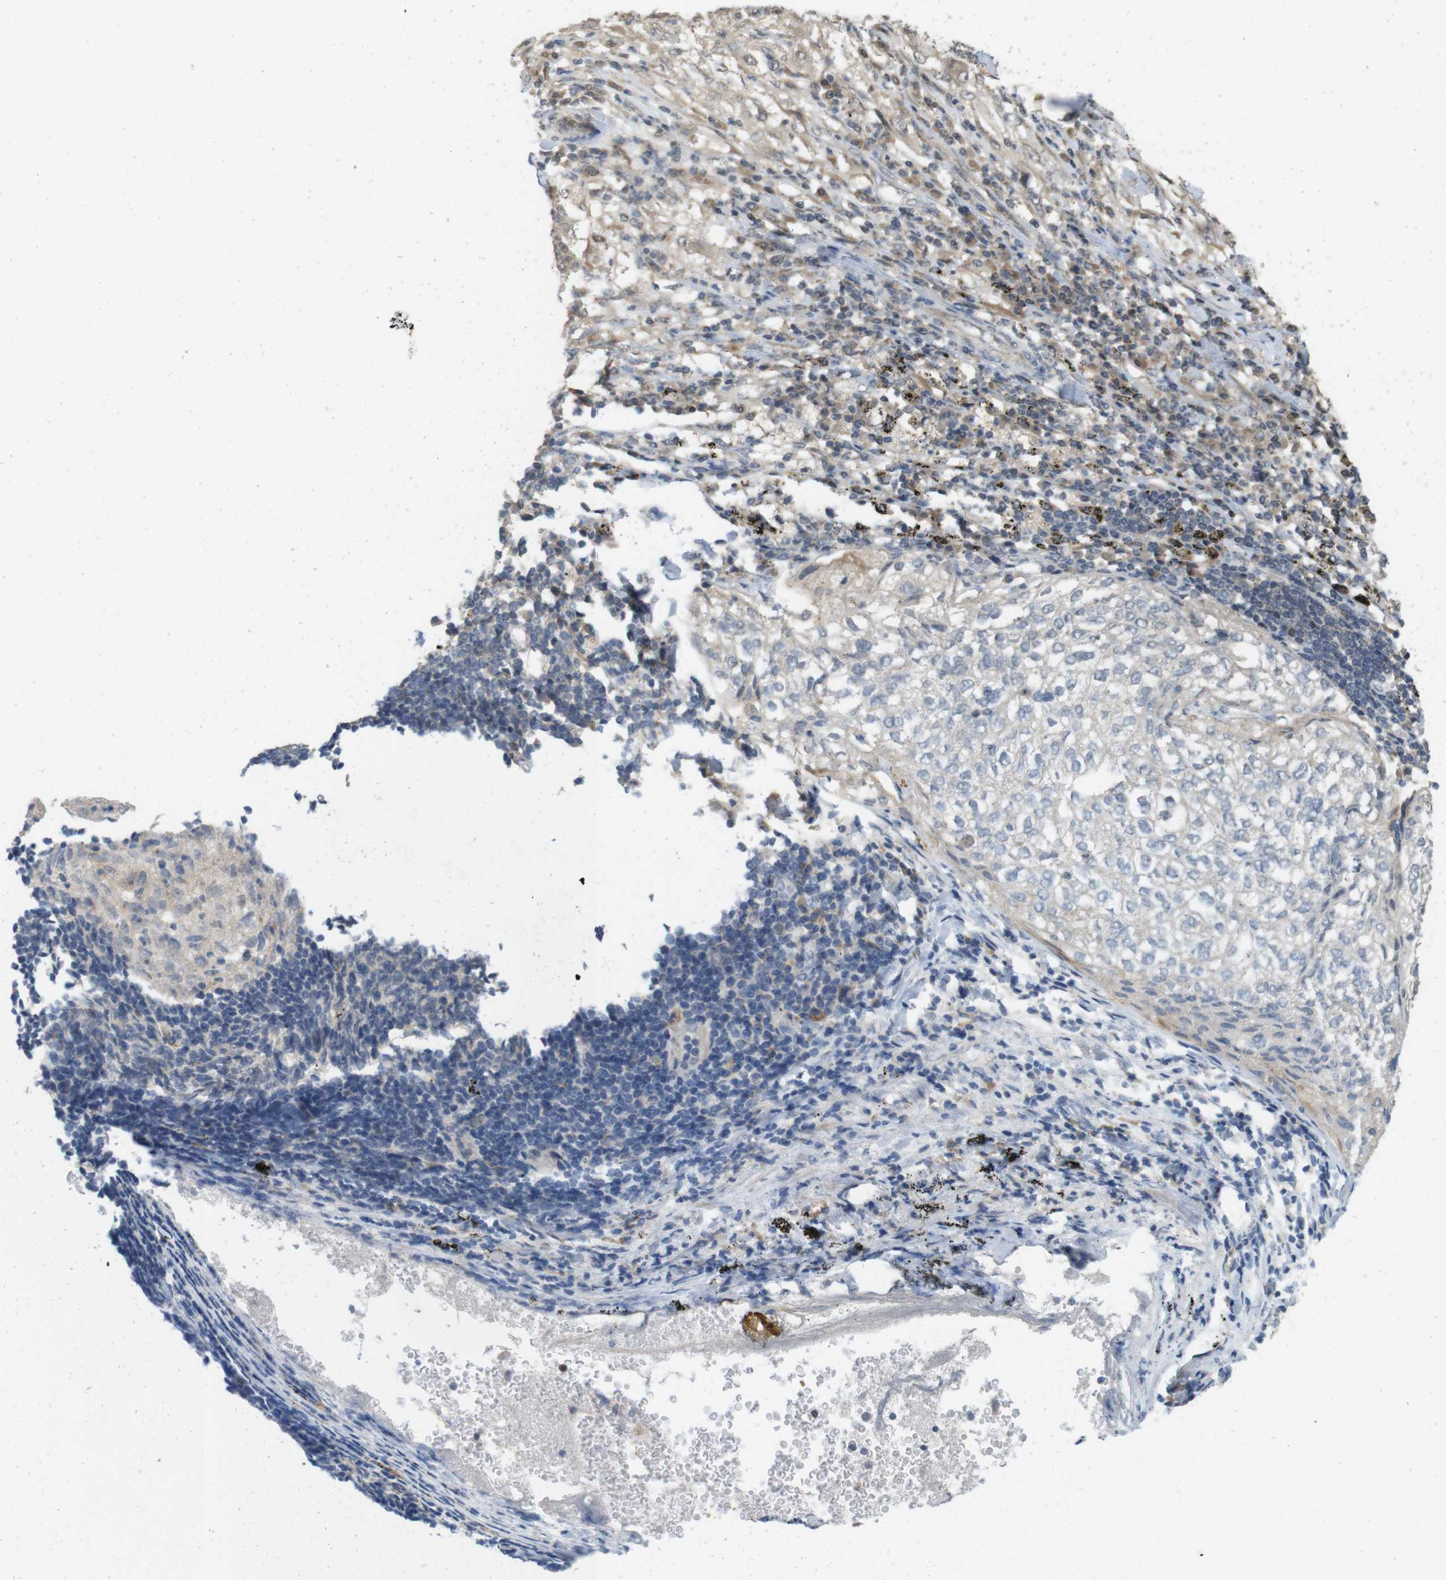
{"staining": {"intensity": "moderate", "quantity": "<25%", "location": "cytoplasmic/membranous"}, "tissue": "lung cancer", "cell_type": "Tumor cells", "image_type": "cancer", "snomed": [{"axis": "morphology", "description": "Inflammation, NOS"}, {"axis": "morphology", "description": "Squamous cell carcinoma, NOS"}, {"axis": "topography", "description": "Lymph node"}, {"axis": "topography", "description": "Soft tissue"}, {"axis": "topography", "description": "Lung"}], "caption": "Brown immunohistochemical staining in human lung squamous cell carcinoma reveals moderate cytoplasmic/membranous positivity in about <25% of tumor cells.", "gene": "RNF130", "patient": {"sex": "male", "age": 66}}